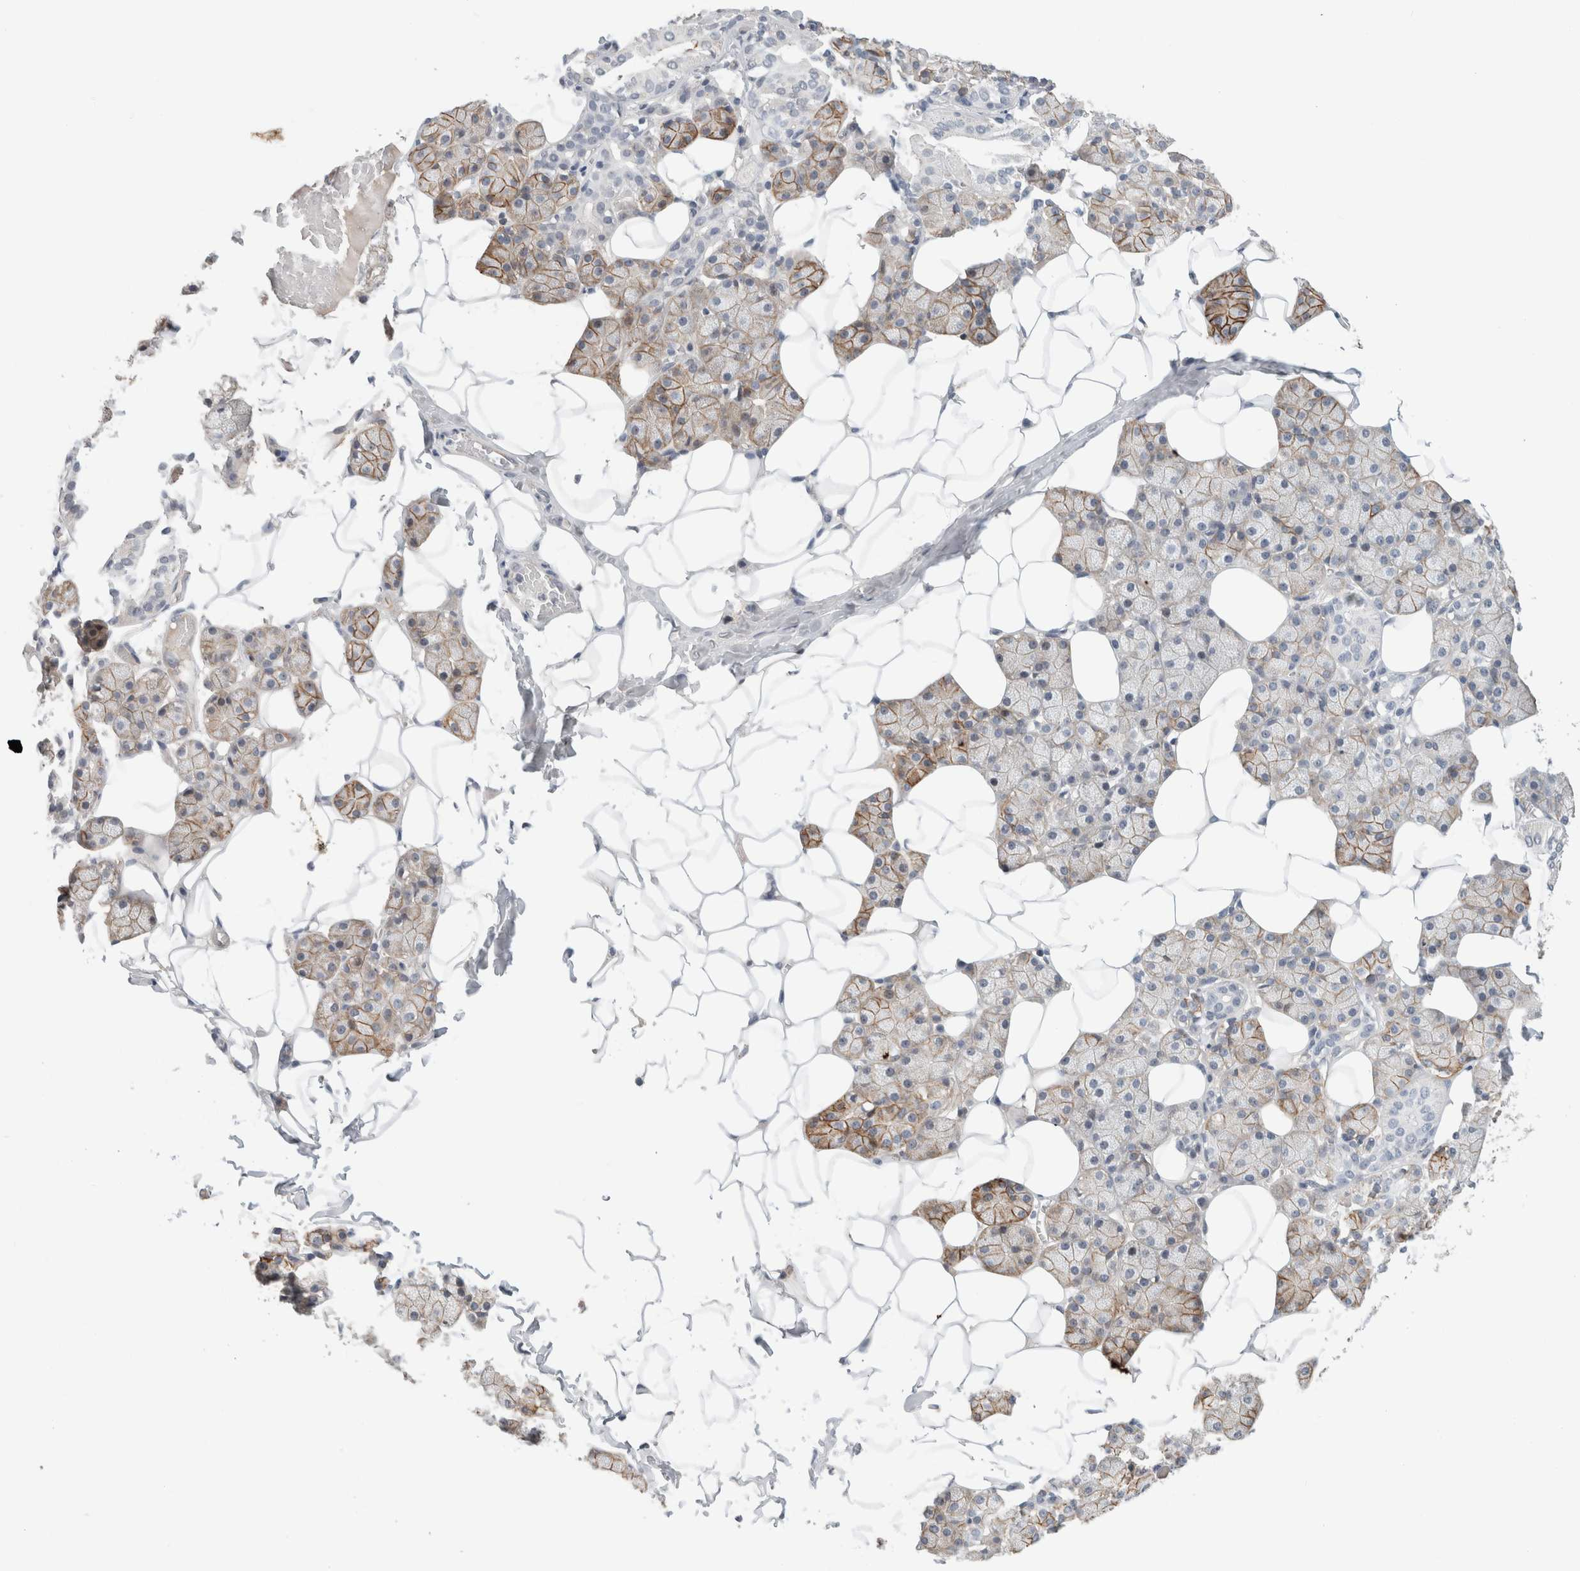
{"staining": {"intensity": "moderate", "quantity": "<25%", "location": "cytoplasmic/membranous"}, "tissue": "salivary gland", "cell_type": "Glandular cells", "image_type": "normal", "snomed": [{"axis": "morphology", "description": "Normal tissue, NOS"}, {"axis": "topography", "description": "Salivary gland"}], "caption": "DAB (3,3'-diaminobenzidine) immunohistochemical staining of unremarkable salivary gland displays moderate cytoplasmic/membranous protein positivity in approximately <25% of glandular cells. The protein is shown in brown color, while the nuclei are stained blue.", "gene": "HCN3", "patient": {"sex": "female", "age": 33}}